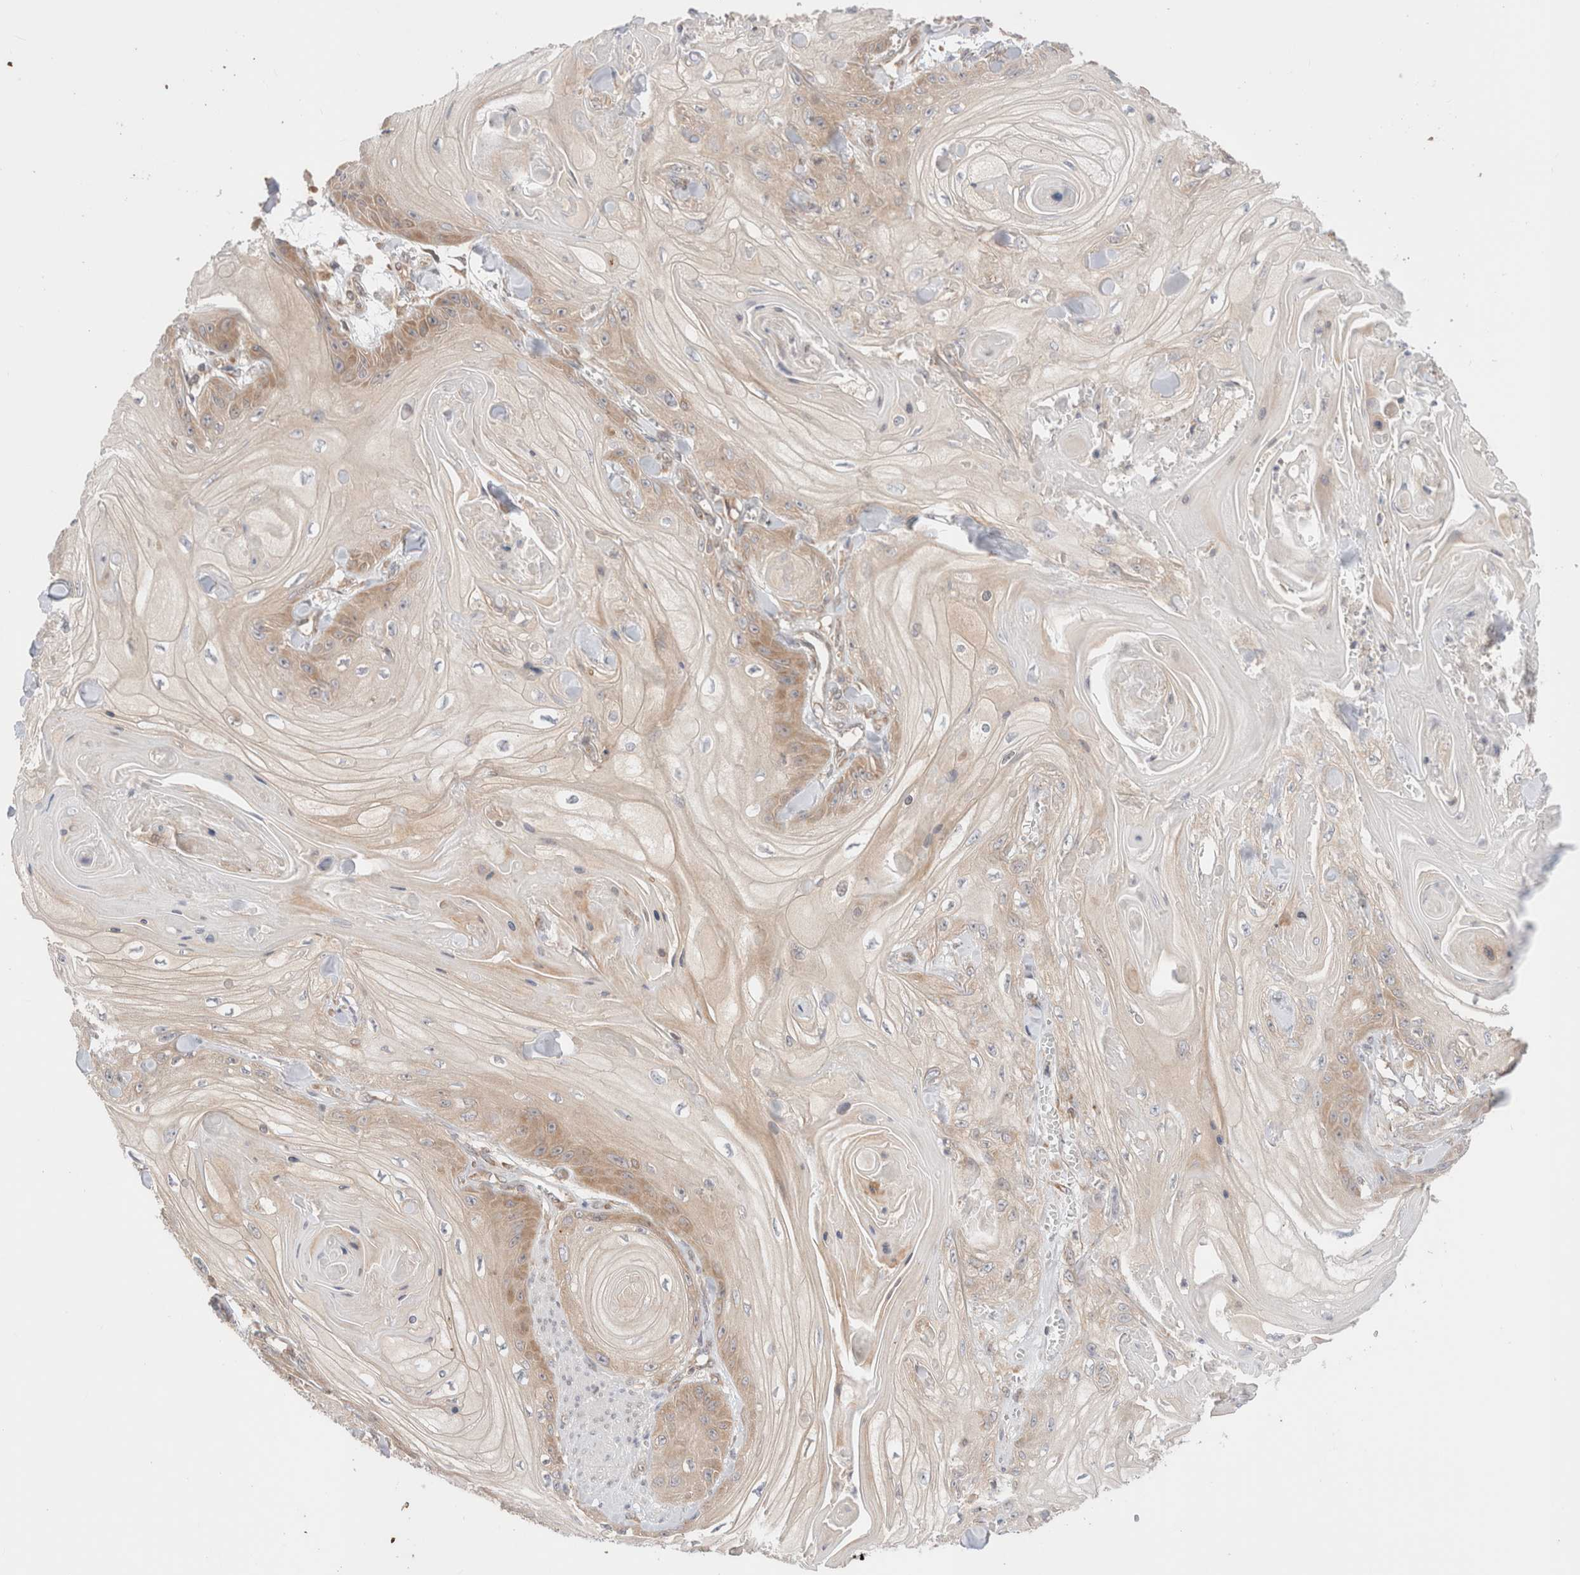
{"staining": {"intensity": "weak", "quantity": "<25%", "location": "cytoplasmic/membranous"}, "tissue": "skin cancer", "cell_type": "Tumor cells", "image_type": "cancer", "snomed": [{"axis": "morphology", "description": "Squamous cell carcinoma, NOS"}, {"axis": "topography", "description": "Skin"}], "caption": "Immunohistochemical staining of skin cancer (squamous cell carcinoma) exhibits no significant positivity in tumor cells.", "gene": "XKR4", "patient": {"sex": "male", "age": 74}}